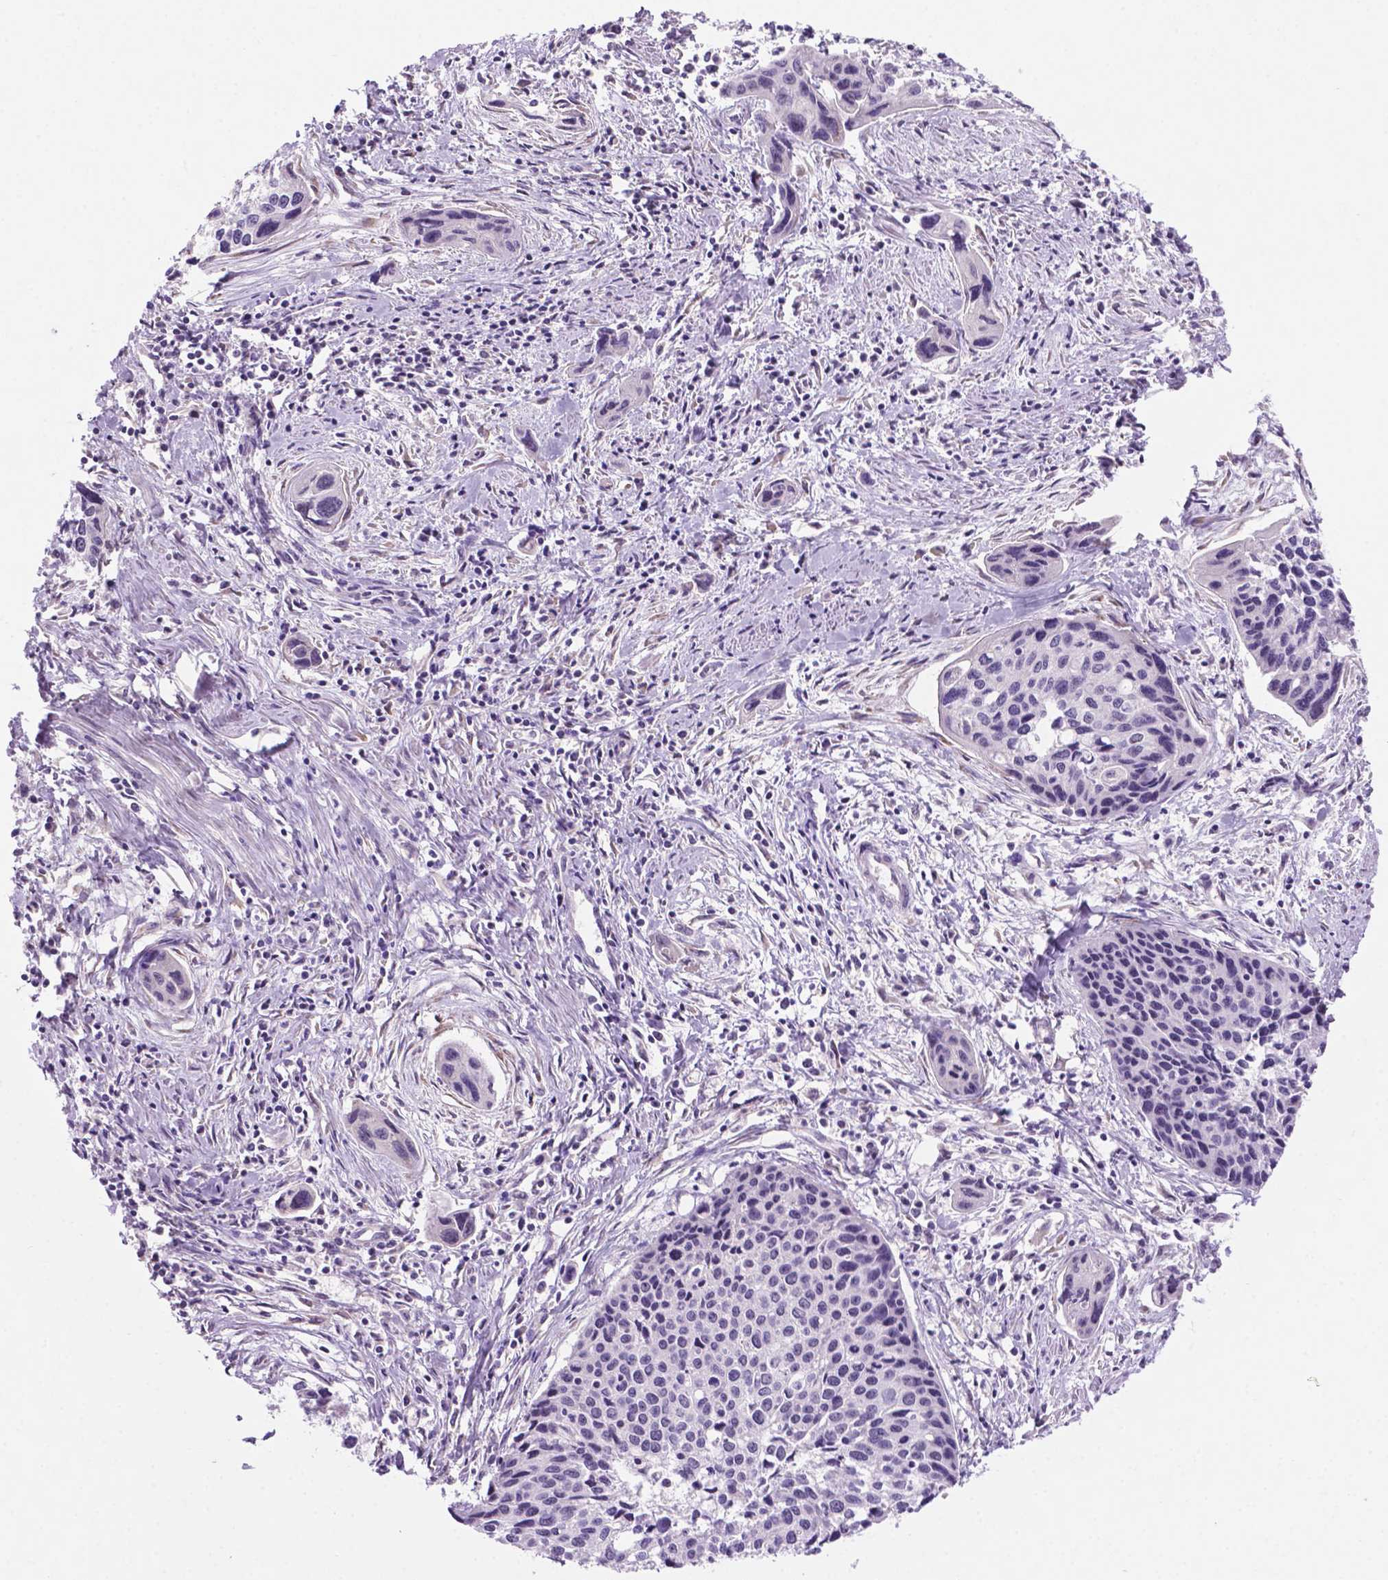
{"staining": {"intensity": "negative", "quantity": "none", "location": "none"}, "tissue": "cervical cancer", "cell_type": "Tumor cells", "image_type": "cancer", "snomed": [{"axis": "morphology", "description": "Squamous cell carcinoma, NOS"}, {"axis": "topography", "description": "Cervix"}], "caption": "This is an IHC histopathology image of cervical squamous cell carcinoma. There is no expression in tumor cells.", "gene": "C18orf21", "patient": {"sex": "female", "age": 31}}